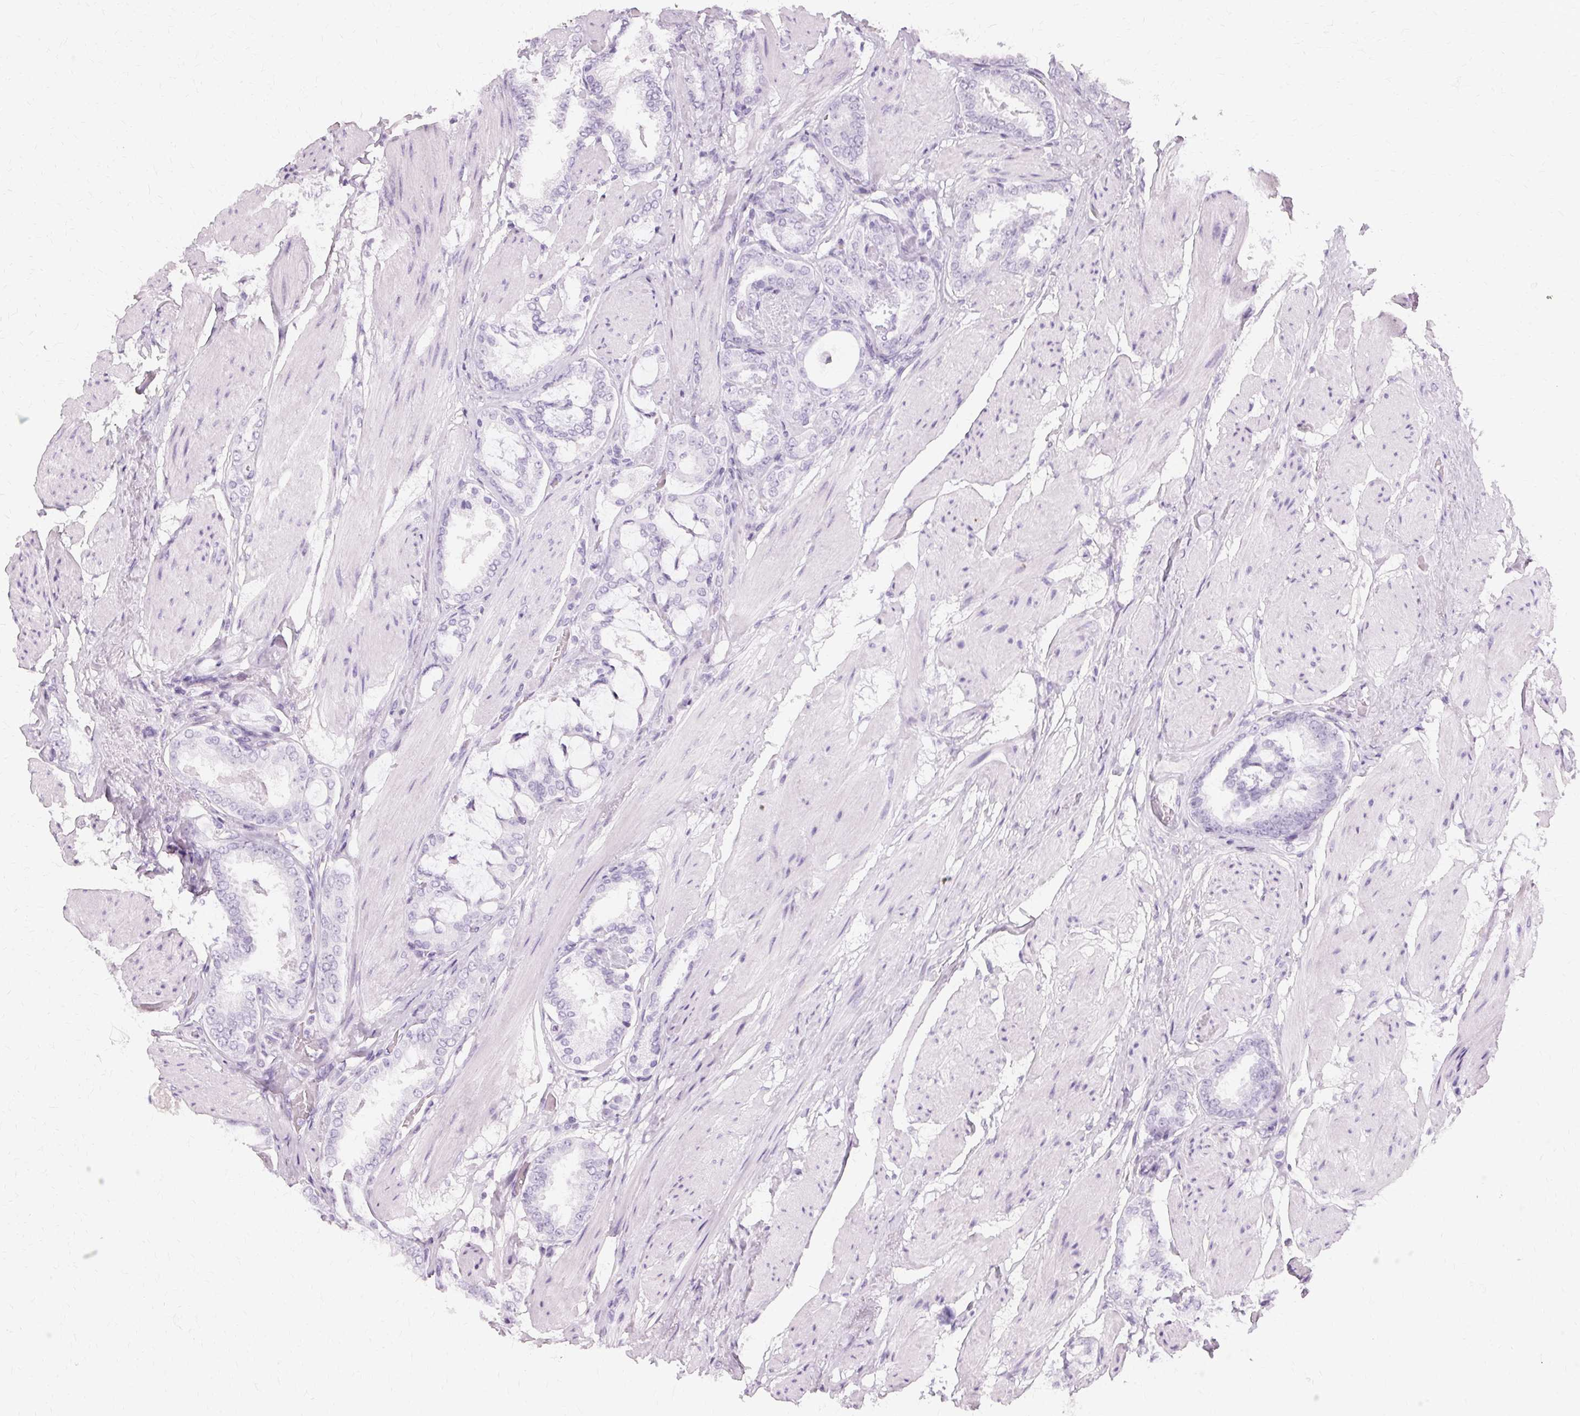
{"staining": {"intensity": "negative", "quantity": "none", "location": "none"}, "tissue": "prostate cancer", "cell_type": "Tumor cells", "image_type": "cancer", "snomed": [{"axis": "morphology", "description": "Adenocarcinoma, High grade"}, {"axis": "topography", "description": "Prostate"}], "caption": "Prostate cancer stained for a protein using immunohistochemistry (IHC) exhibits no positivity tumor cells.", "gene": "KRT6C", "patient": {"sex": "male", "age": 63}}